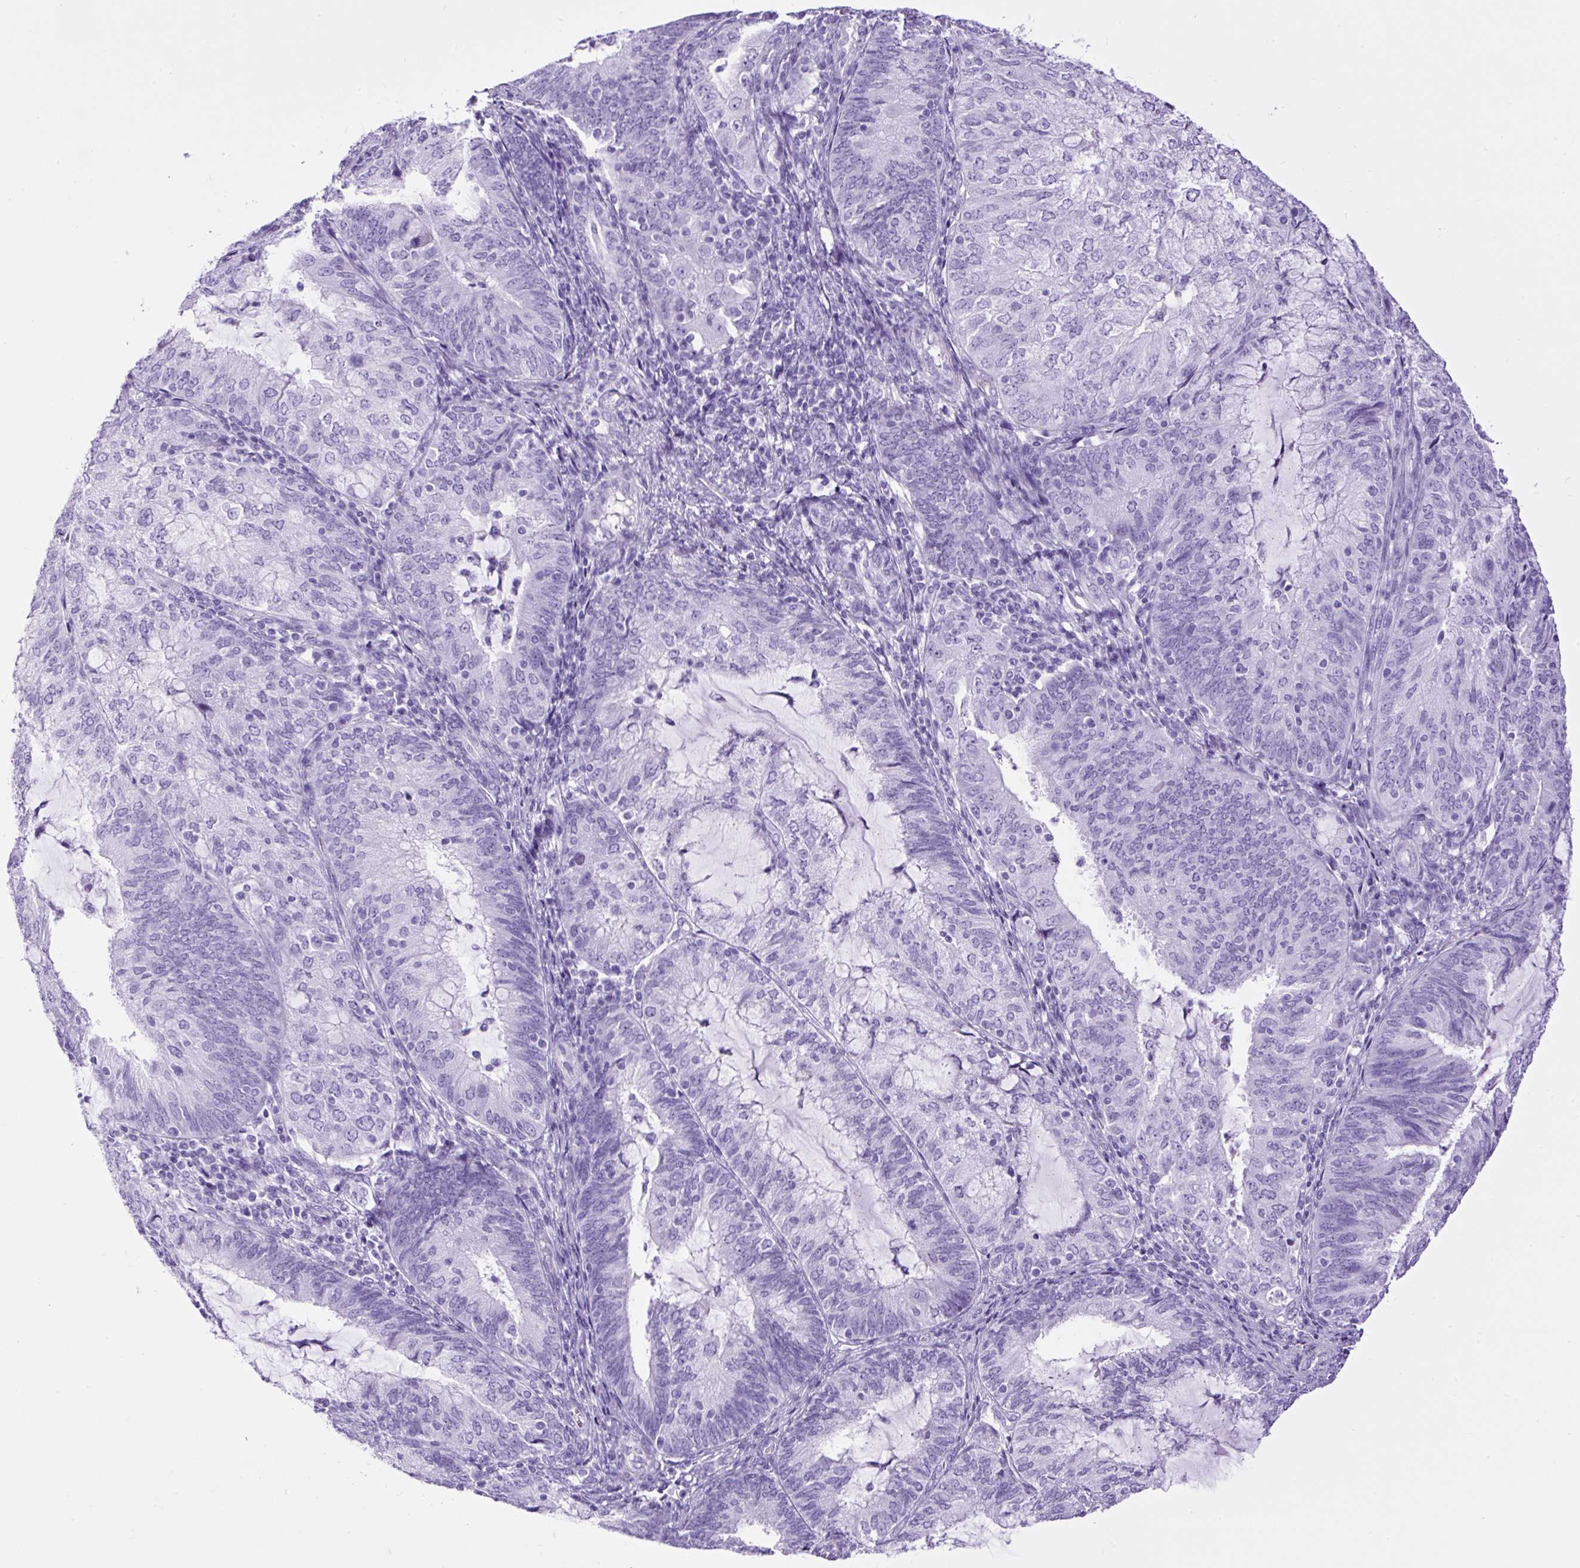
{"staining": {"intensity": "negative", "quantity": "none", "location": "none"}, "tissue": "endometrial cancer", "cell_type": "Tumor cells", "image_type": "cancer", "snomed": [{"axis": "morphology", "description": "Adenocarcinoma, NOS"}, {"axis": "topography", "description": "Endometrium"}], "caption": "This is an immunohistochemistry (IHC) image of human adenocarcinoma (endometrial). There is no staining in tumor cells.", "gene": "CEL", "patient": {"sex": "female", "age": 81}}